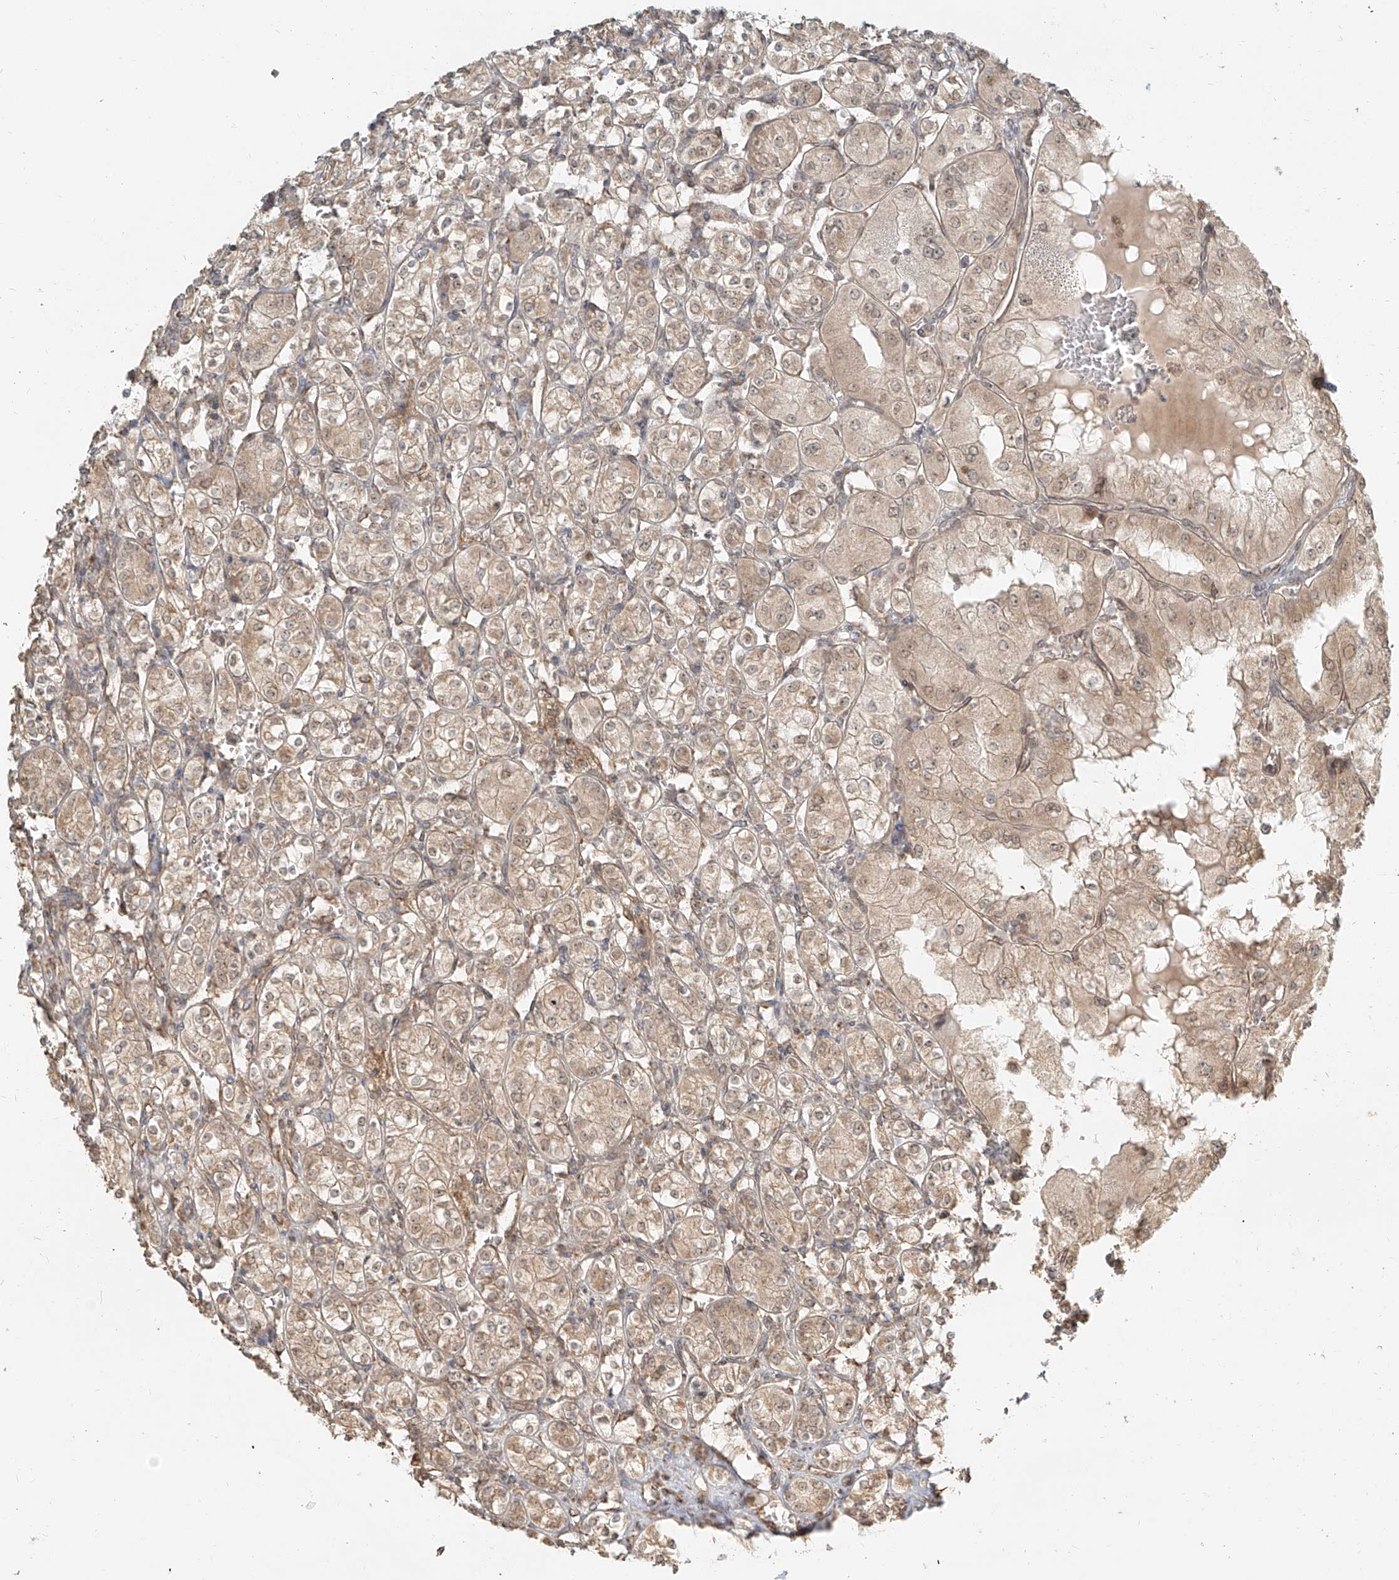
{"staining": {"intensity": "weak", "quantity": ">75%", "location": "cytoplasmic/membranous"}, "tissue": "renal cancer", "cell_type": "Tumor cells", "image_type": "cancer", "snomed": [{"axis": "morphology", "description": "Adenocarcinoma, NOS"}, {"axis": "topography", "description": "Kidney"}], "caption": "Renal adenocarcinoma stained with DAB (3,3'-diaminobenzidine) IHC shows low levels of weak cytoplasmic/membranous staining in approximately >75% of tumor cells.", "gene": "UBE2K", "patient": {"sex": "male", "age": 77}}